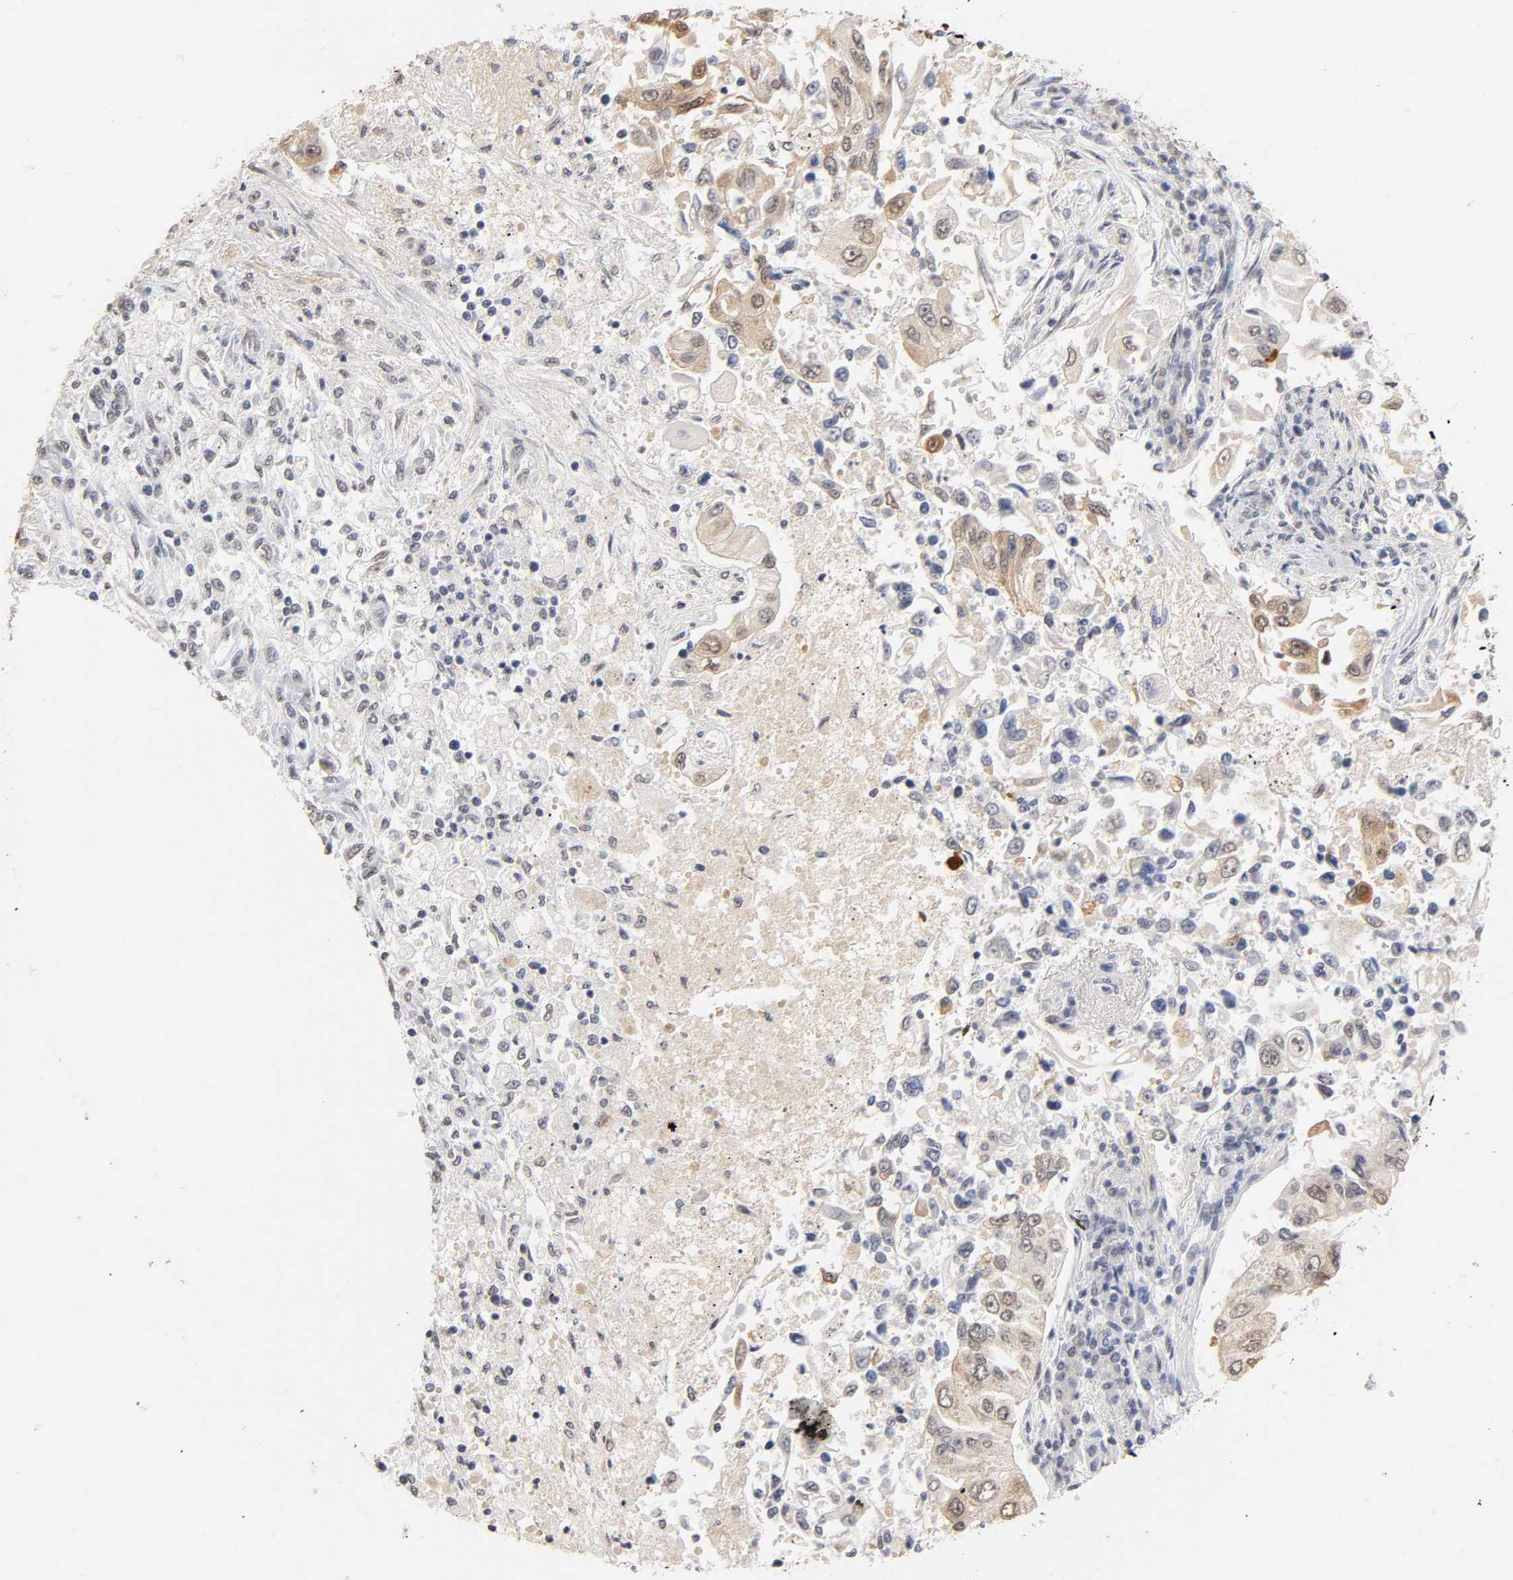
{"staining": {"intensity": "weak", "quantity": "25%-75%", "location": "cytoplasmic/membranous,nuclear"}, "tissue": "lung cancer", "cell_type": "Tumor cells", "image_type": "cancer", "snomed": [{"axis": "morphology", "description": "Adenocarcinoma, NOS"}, {"axis": "topography", "description": "Lung"}], "caption": "This is a micrograph of immunohistochemistry staining of lung cancer (adenocarcinoma), which shows weak staining in the cytoplasmic/membranous and nuclear of tumor cells.", "gene": "CRABP2", "patient": {"sex": "male", "age": 84}}